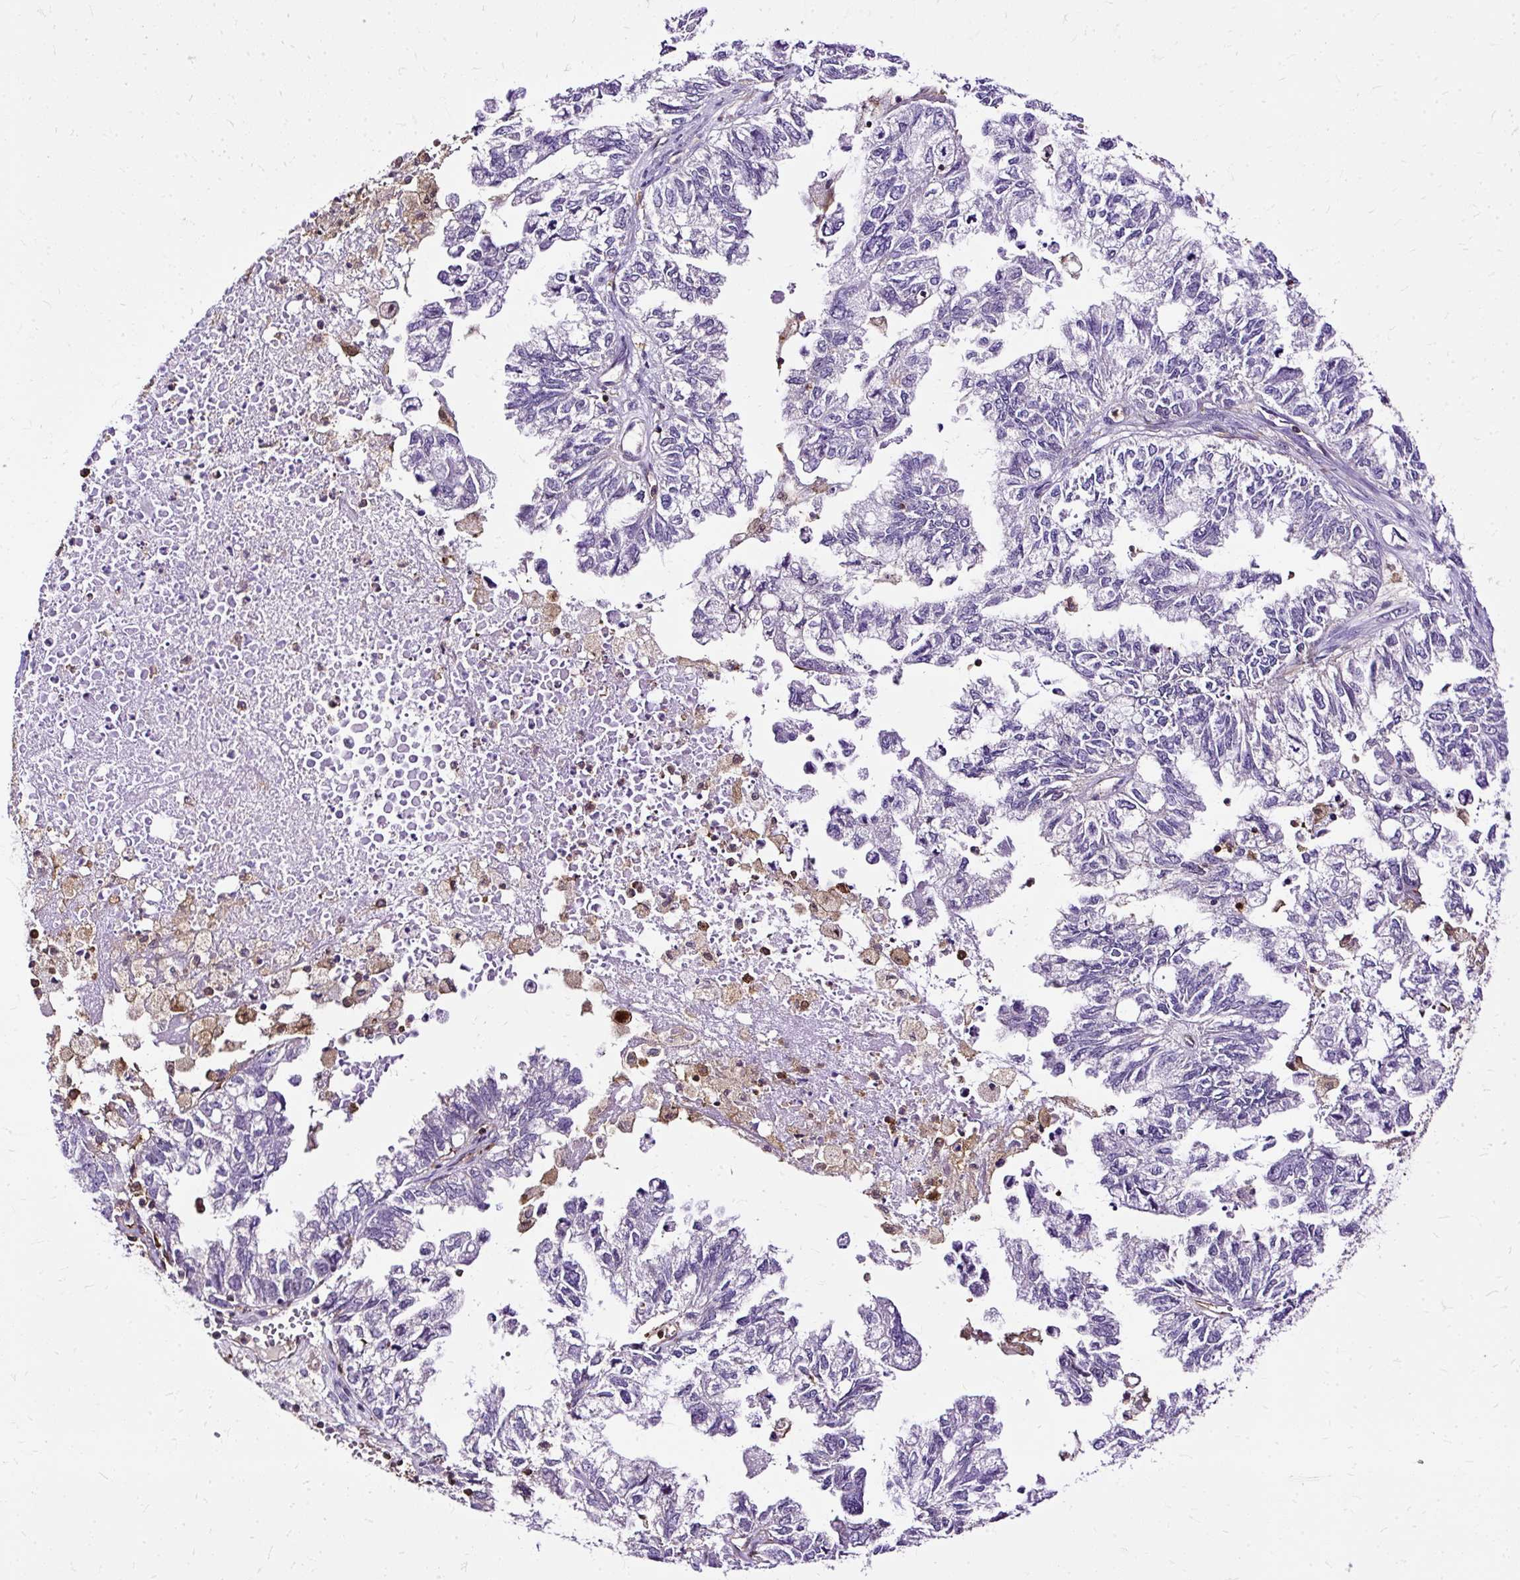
{"staining": {"intensity": "negative", "quantity": "none", "location": "none"}, "tissue": "ovarian cancer", "cell_type": "Tumor cells", "image_type": "cancer", "snomed": [{"axis": "morphology", "description": "Cystadenocarcinoma, mucinous, NOS"}, {"axis": "topography", "description": "Ovary"}], "caption": "Immunohistochemical staining of human ovarian cancer (mucinous cystadenocarcinoma) reveals no significant staining in tumor cells.", "gene": "TWF2", "patient": {"sex": "female", "age": 72}}